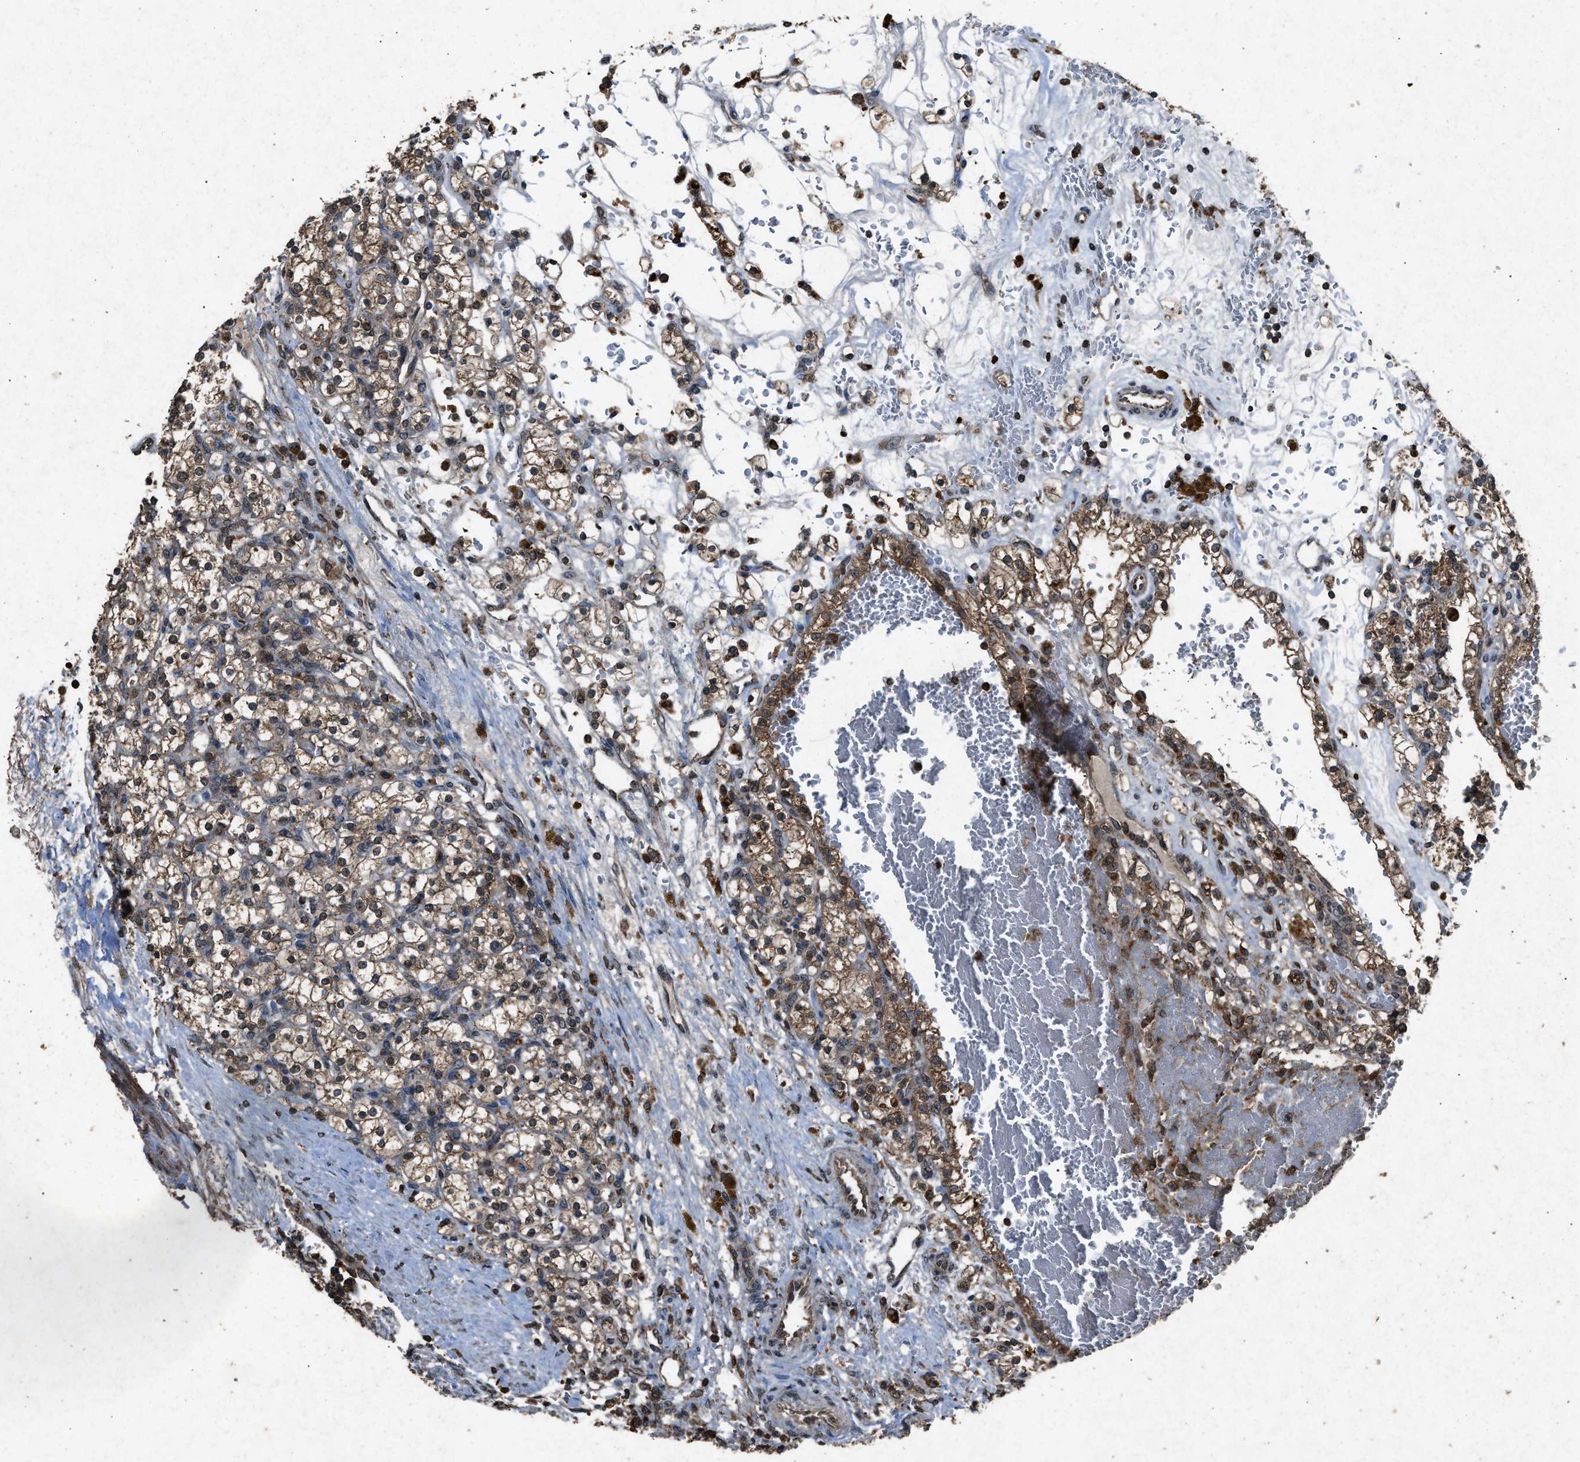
{"staining": {"intensity": "moderate", "quantity": ">75%", "location": "cytoplasmic/membranous"}, "tissue": "renal cancer", "cell_type": "Tumor cells", "image_type": "cancer", "snomed": [{"axis": "morphology", "description": "Normal tissue, NOS"}, {"axis": "morphology", "description": "Adenocarcinoma, NOS"}, {"axis": "topography", "description": "Kidney"}], "caption": "Protein expression analysis of renal cancer (adenocarcinoma) displays moderate cytoplasmic/membranous staining in approximately >75% of tumor cells.", "gene": "OAS1", "patient": {"sex": "female", "age": 55}}